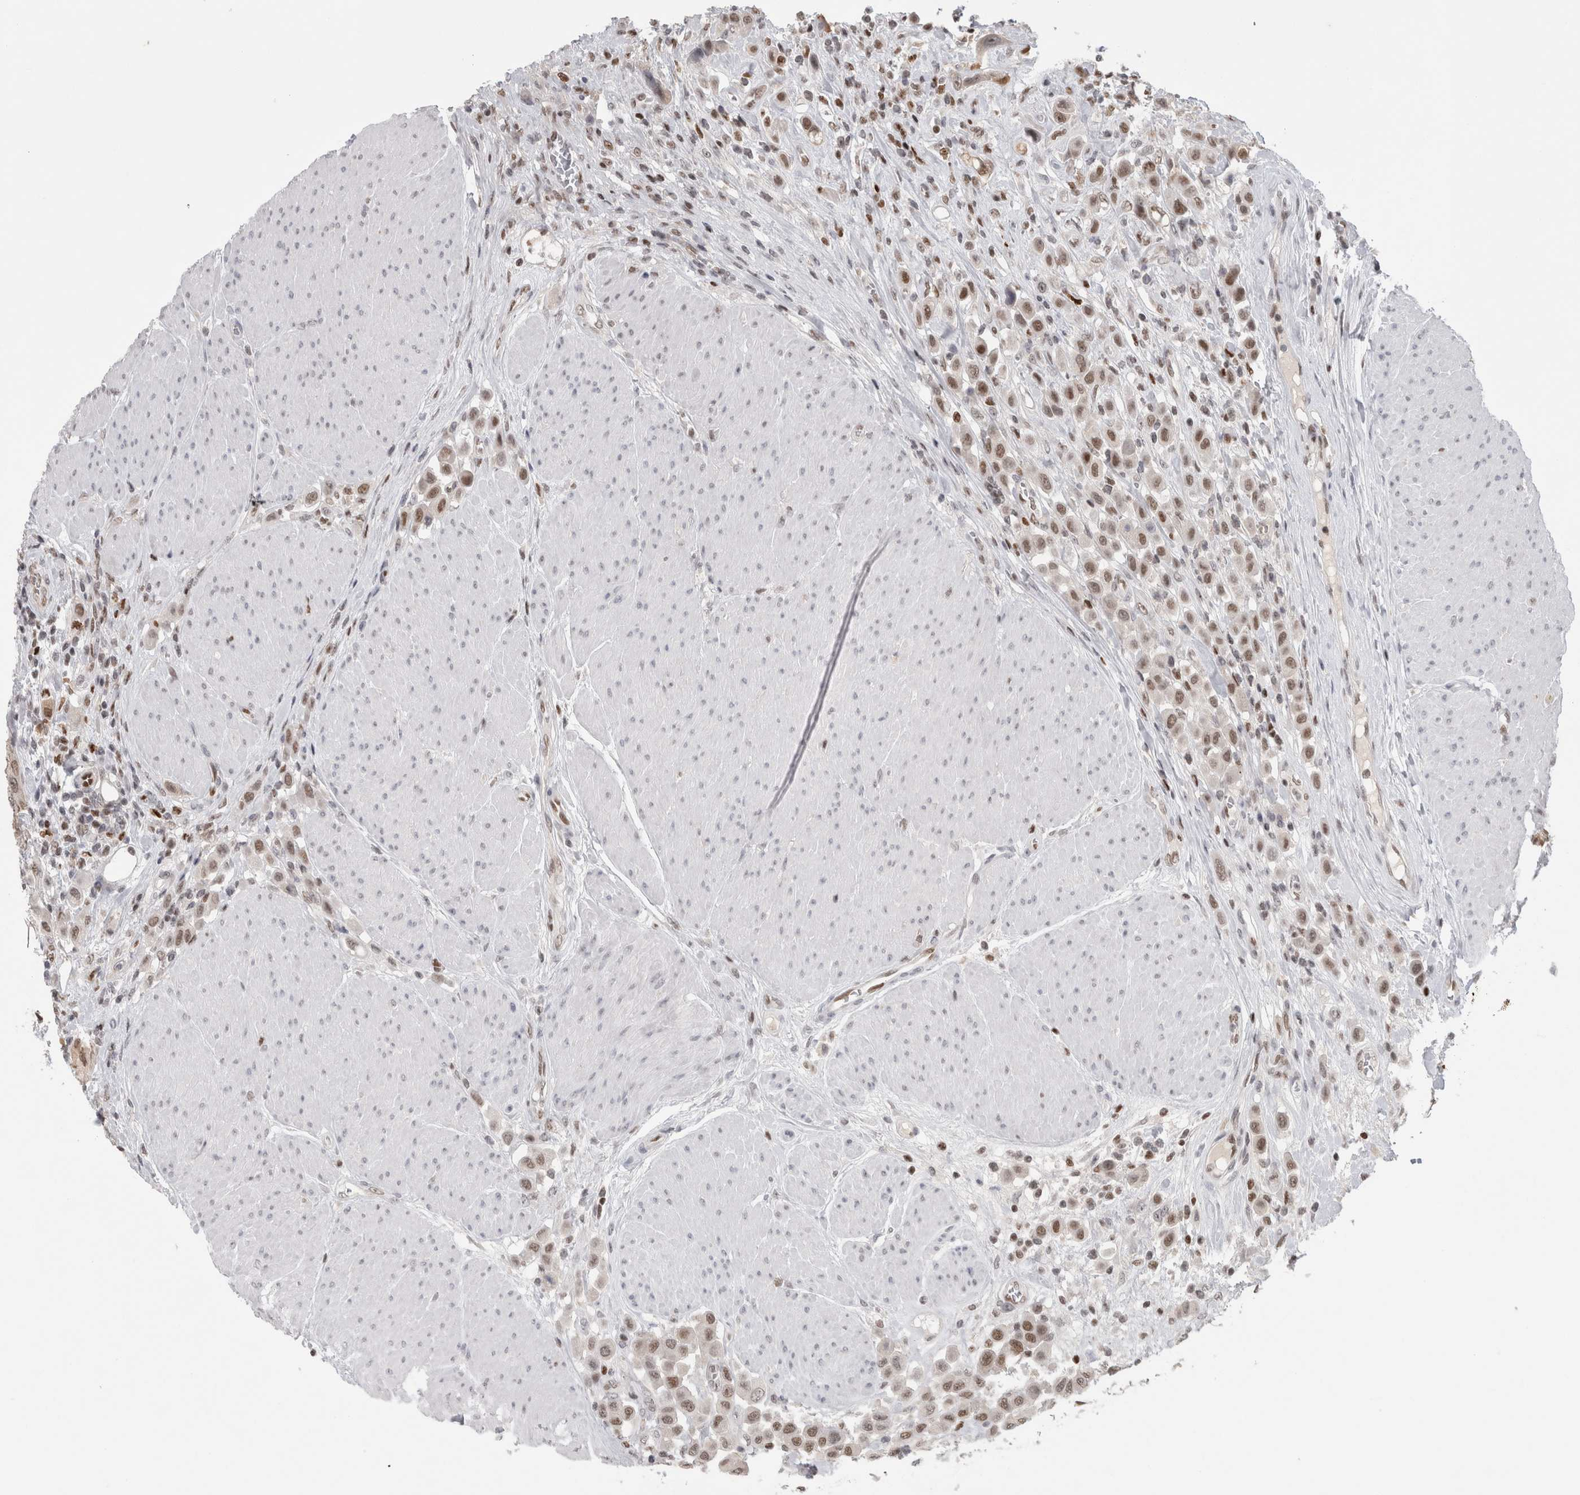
{"staining": {"intensity": "moderate", "quantity": "25%-75%", "location": "nuclear"}, "tissue": "urothelial cancer", "cell_type": "Tumor cells", "image_type": "cancer", "snomed": [{"axis": "morphology", "description": "Urothelial carcinoma, High grade"}, {"axis": "topography", "description": "Urinary bladder"}], "caption": "Tumor cells reveal moderate nuclear expression in about 25%-75% of cells in urothelial carcinoma (high-grade).", "gene": "SRARP", "patient": {"sex": "male", "age": 50}}